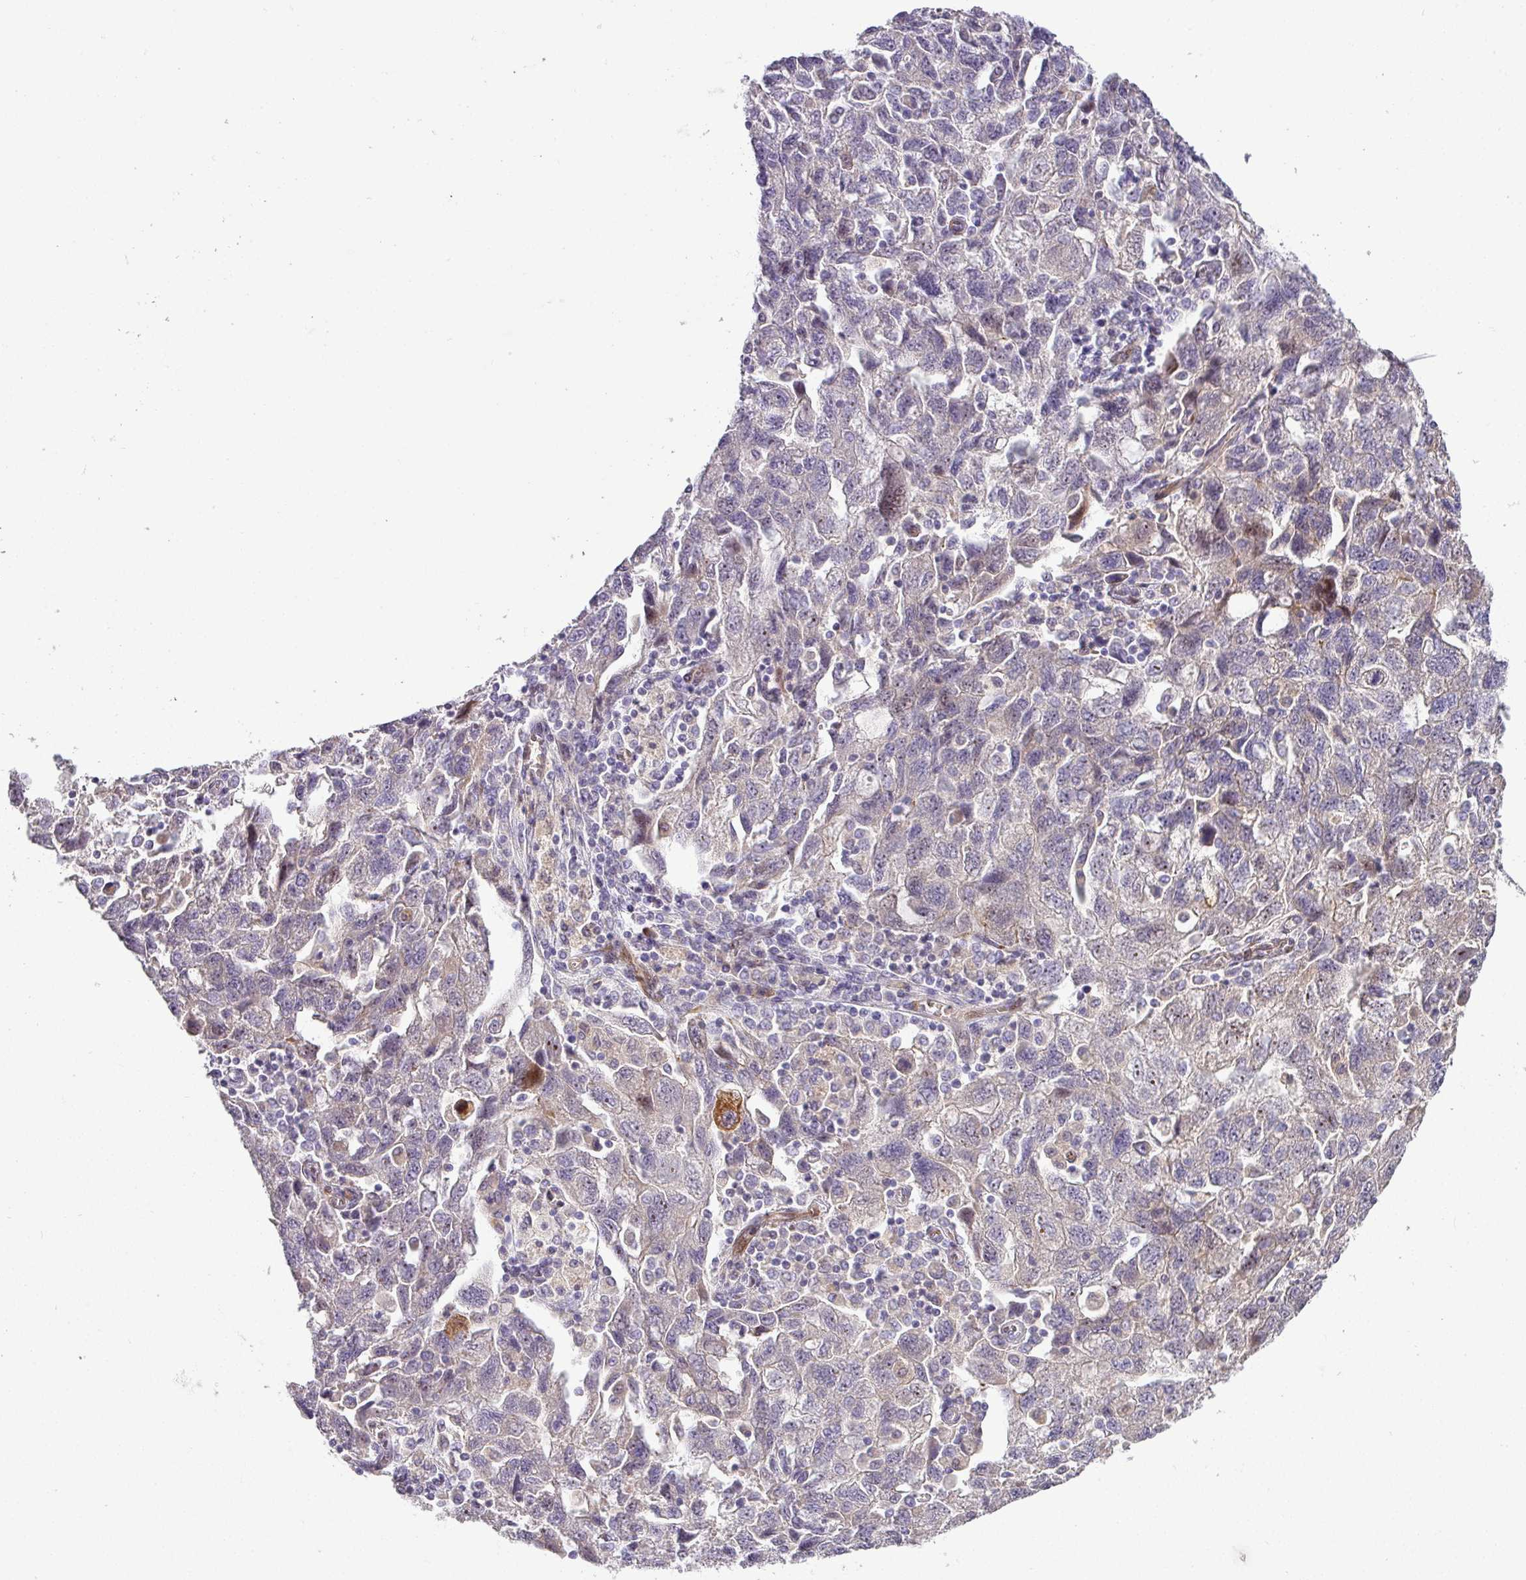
{"staining": {"intensity": "weak", "quantity": "<25%", "location": "cytoplasmic/membranous"}, "tissue": "ovarian cancer", "cell_type": "Tumor cells", "image_type": "cancer", "snomed": [{"axis": "morphology", "description": "Carcinoma, NOS"}, {"axis": "morphology", "description": "Cystadenocarcinoma, serous, NOS"}, {"axis": "topography", "description": "Ovary"}], "caption": "Histopathology image shows no protein expression in tumor cells of ovarian cancer (carcinoma) tissue.", "gene": "ATP6V1F", "patient": {"sex": "female", "age": 69}}